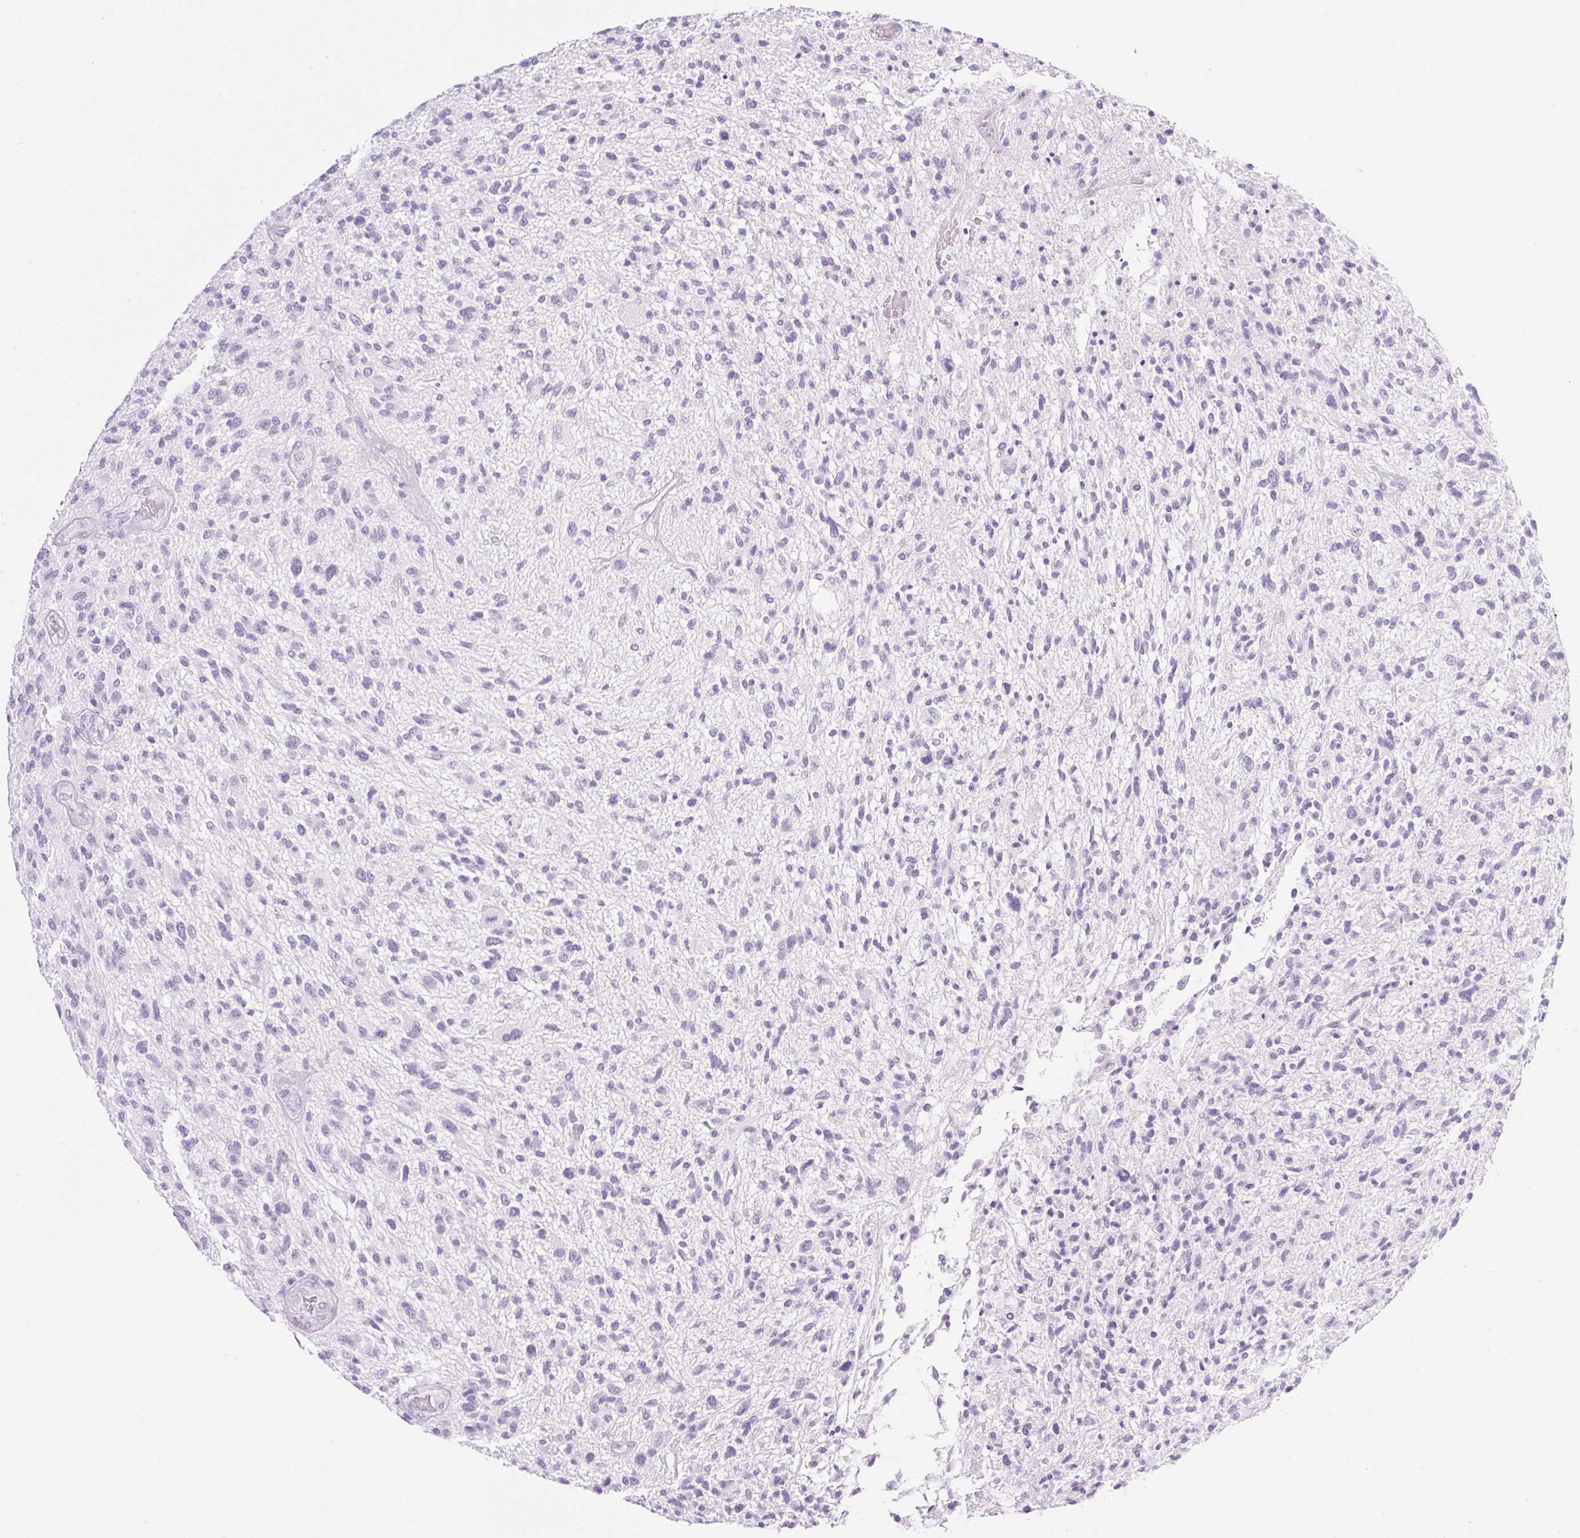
{"staining": {"intensity": "negative", "quantity": "none", "location": "none"}, "tissue": "glioma", "cell_type": "Tumor cells", "image_type": "cancer", "snomed": [{"axis": "morphology", "description": "Glioma, malignant, High grade"}, {"axis": "topography", "description": "Brain"}], "caption": "IHC histopathology image of neoplastic tissue: malignant glioma (high-grade) stained with DAB demonstrates no significant protein positivity in tumor cells.", "gene": "SPRR4", "patient": {"sex": "male", "age": 47}}